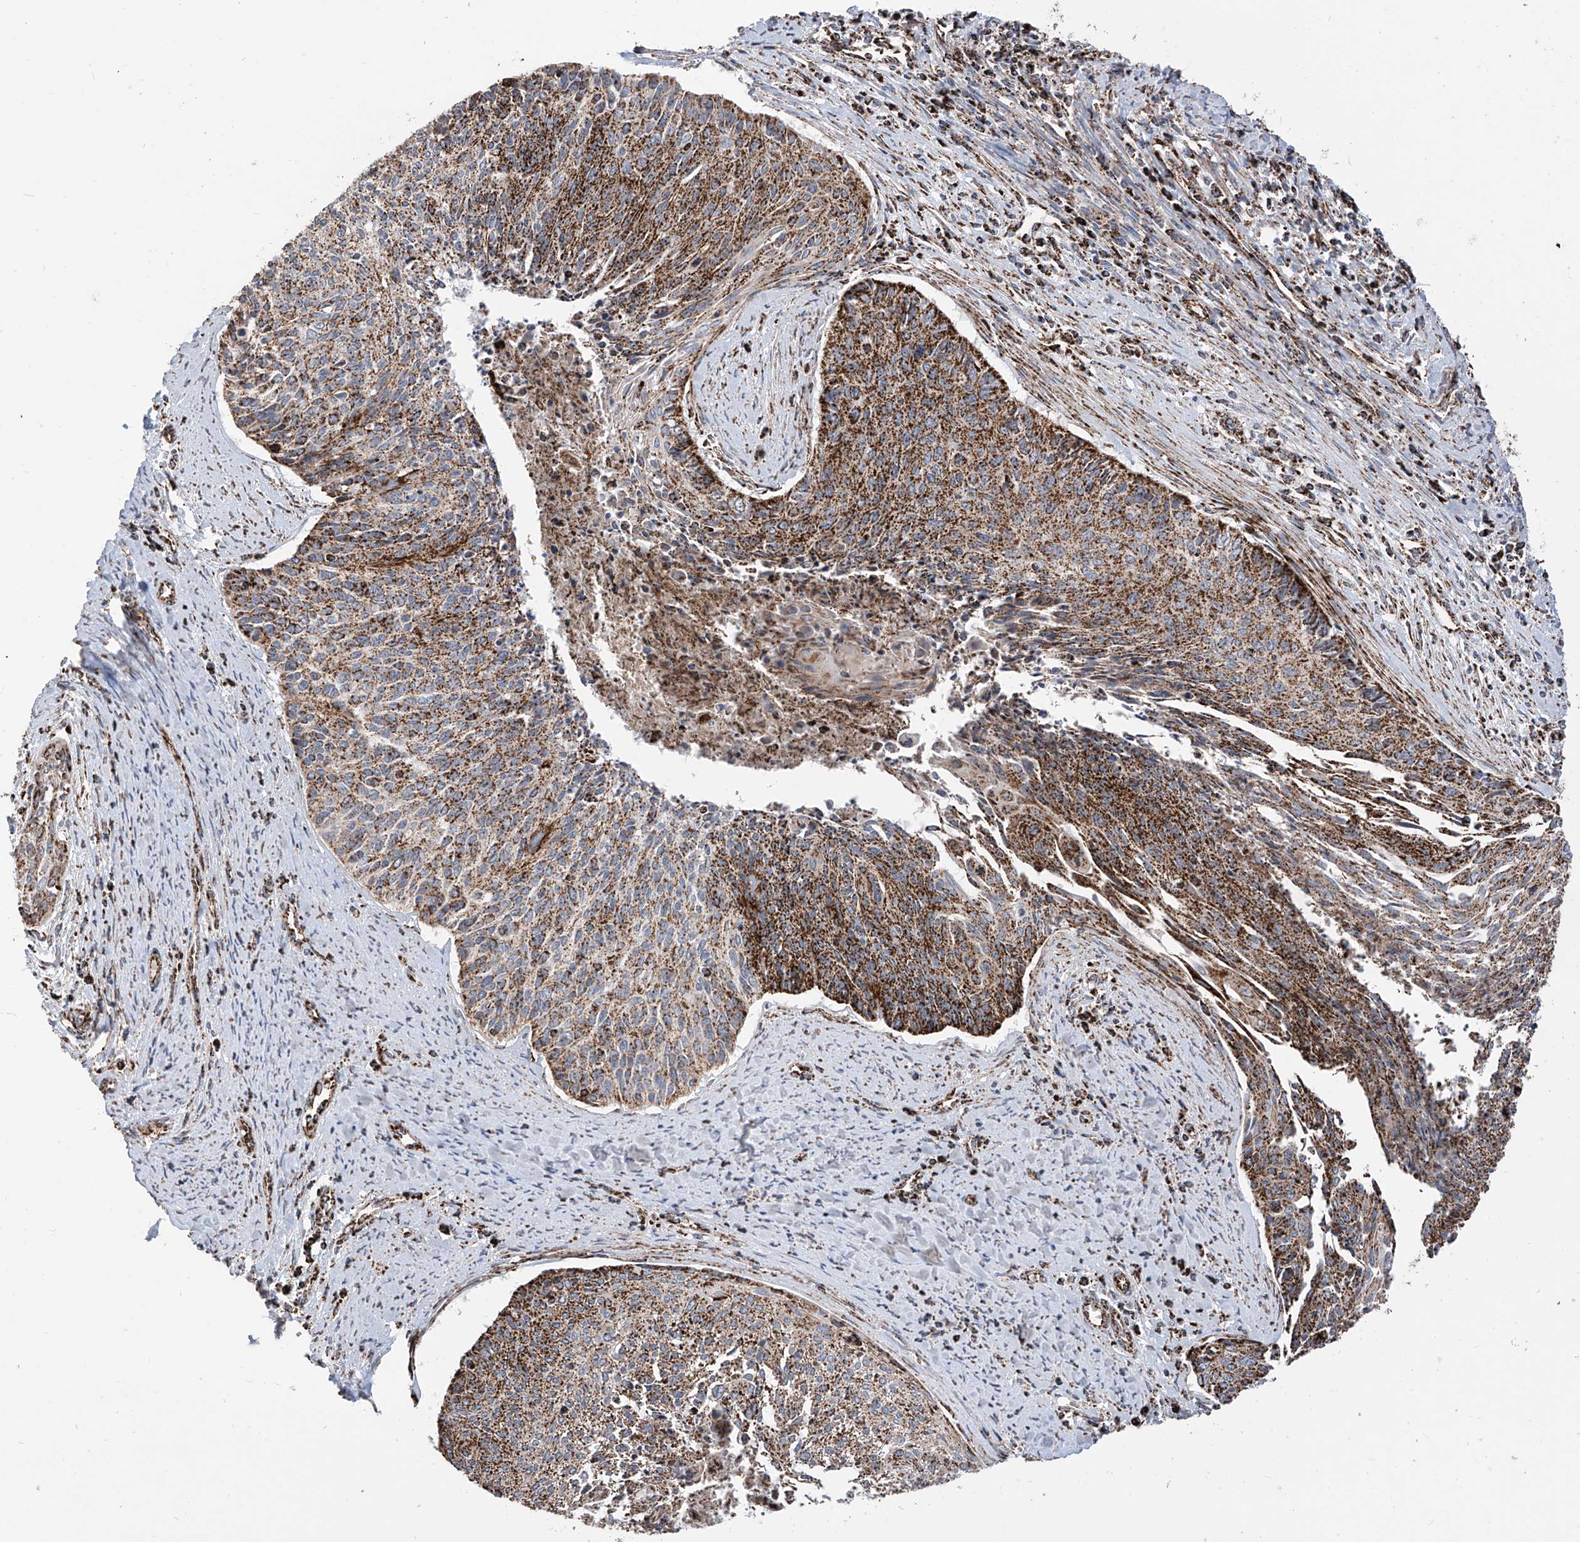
{"staining": {"intensity": "strong", "quantity": "25%-75%", "location": "cytoplasmic/membranous"}, "tissue": "cervical cancer", "cell_type": "Tumor cells", "image_type": "cancer", "snomed": [{"axis": "morphology", "description": "Squamous cell carcinoma, NOS"}, {"axis": "topography", "description": "Cervix"}], "caption": "Squamous cell carcinoma (cervical) stained with a brown dye demonstrates strong cytoplasmic/membranous positive positivity in about 25%-75% of tumor cells.", "gene": "COX5B", "patient": {"sex": "female", "age": 55}}